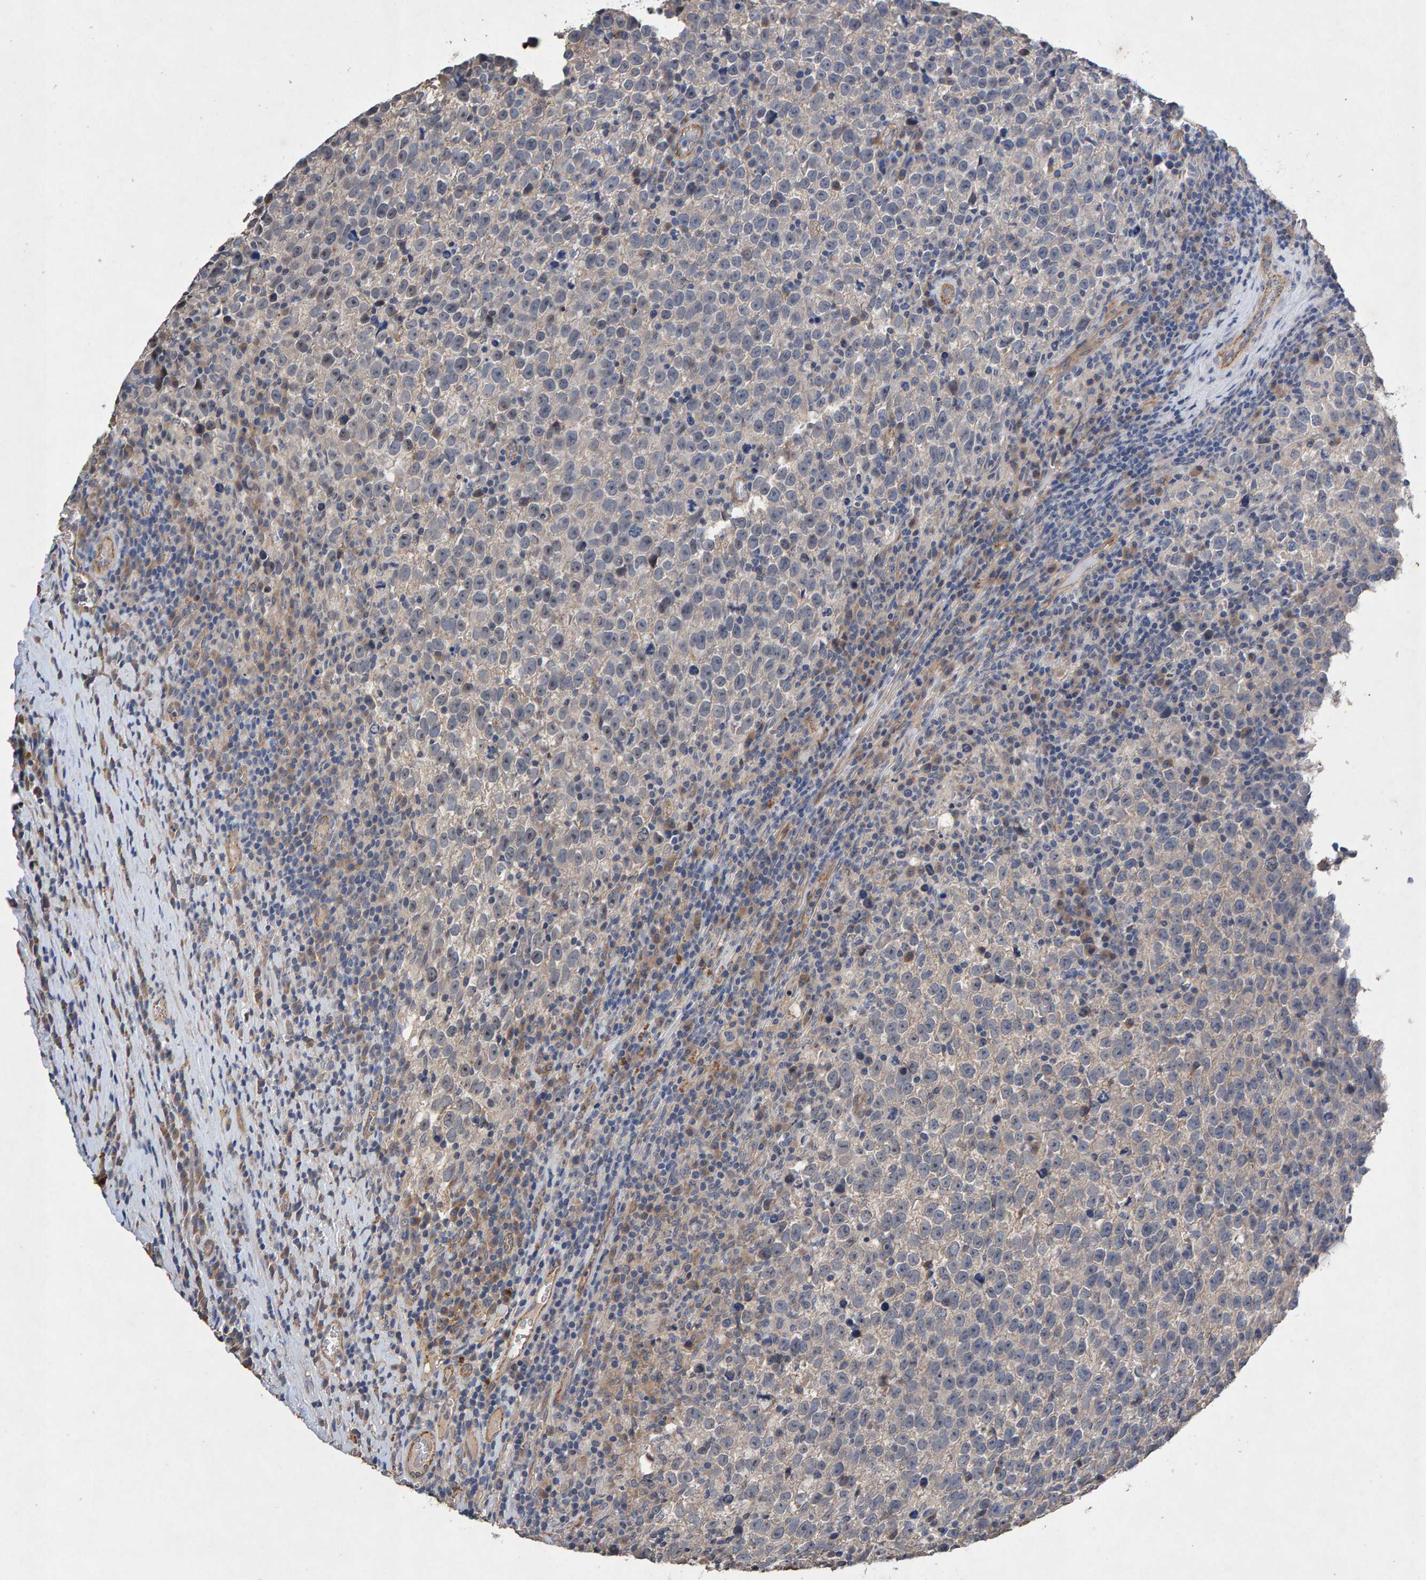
{"staining": {"intensity": "negative", "quantity": "none", "location": "none"}, "tissue": "testis cancer", "cell_type": "Tumor cells", "image_type": "cancer", "snomed": [{"axis": "morphology", "description": "Normal tissue, NOS"}, {"axis": "morphology", "description": "Seminoma, NOS"}, {"axis": "topography", "description": "Testis"}], "caption": "Immunohistochemical staining of testis seminoma displays no significant staining in tumor cells.", "gene": "EFR3A", "patient": {"sex": "male", "age": 43}}